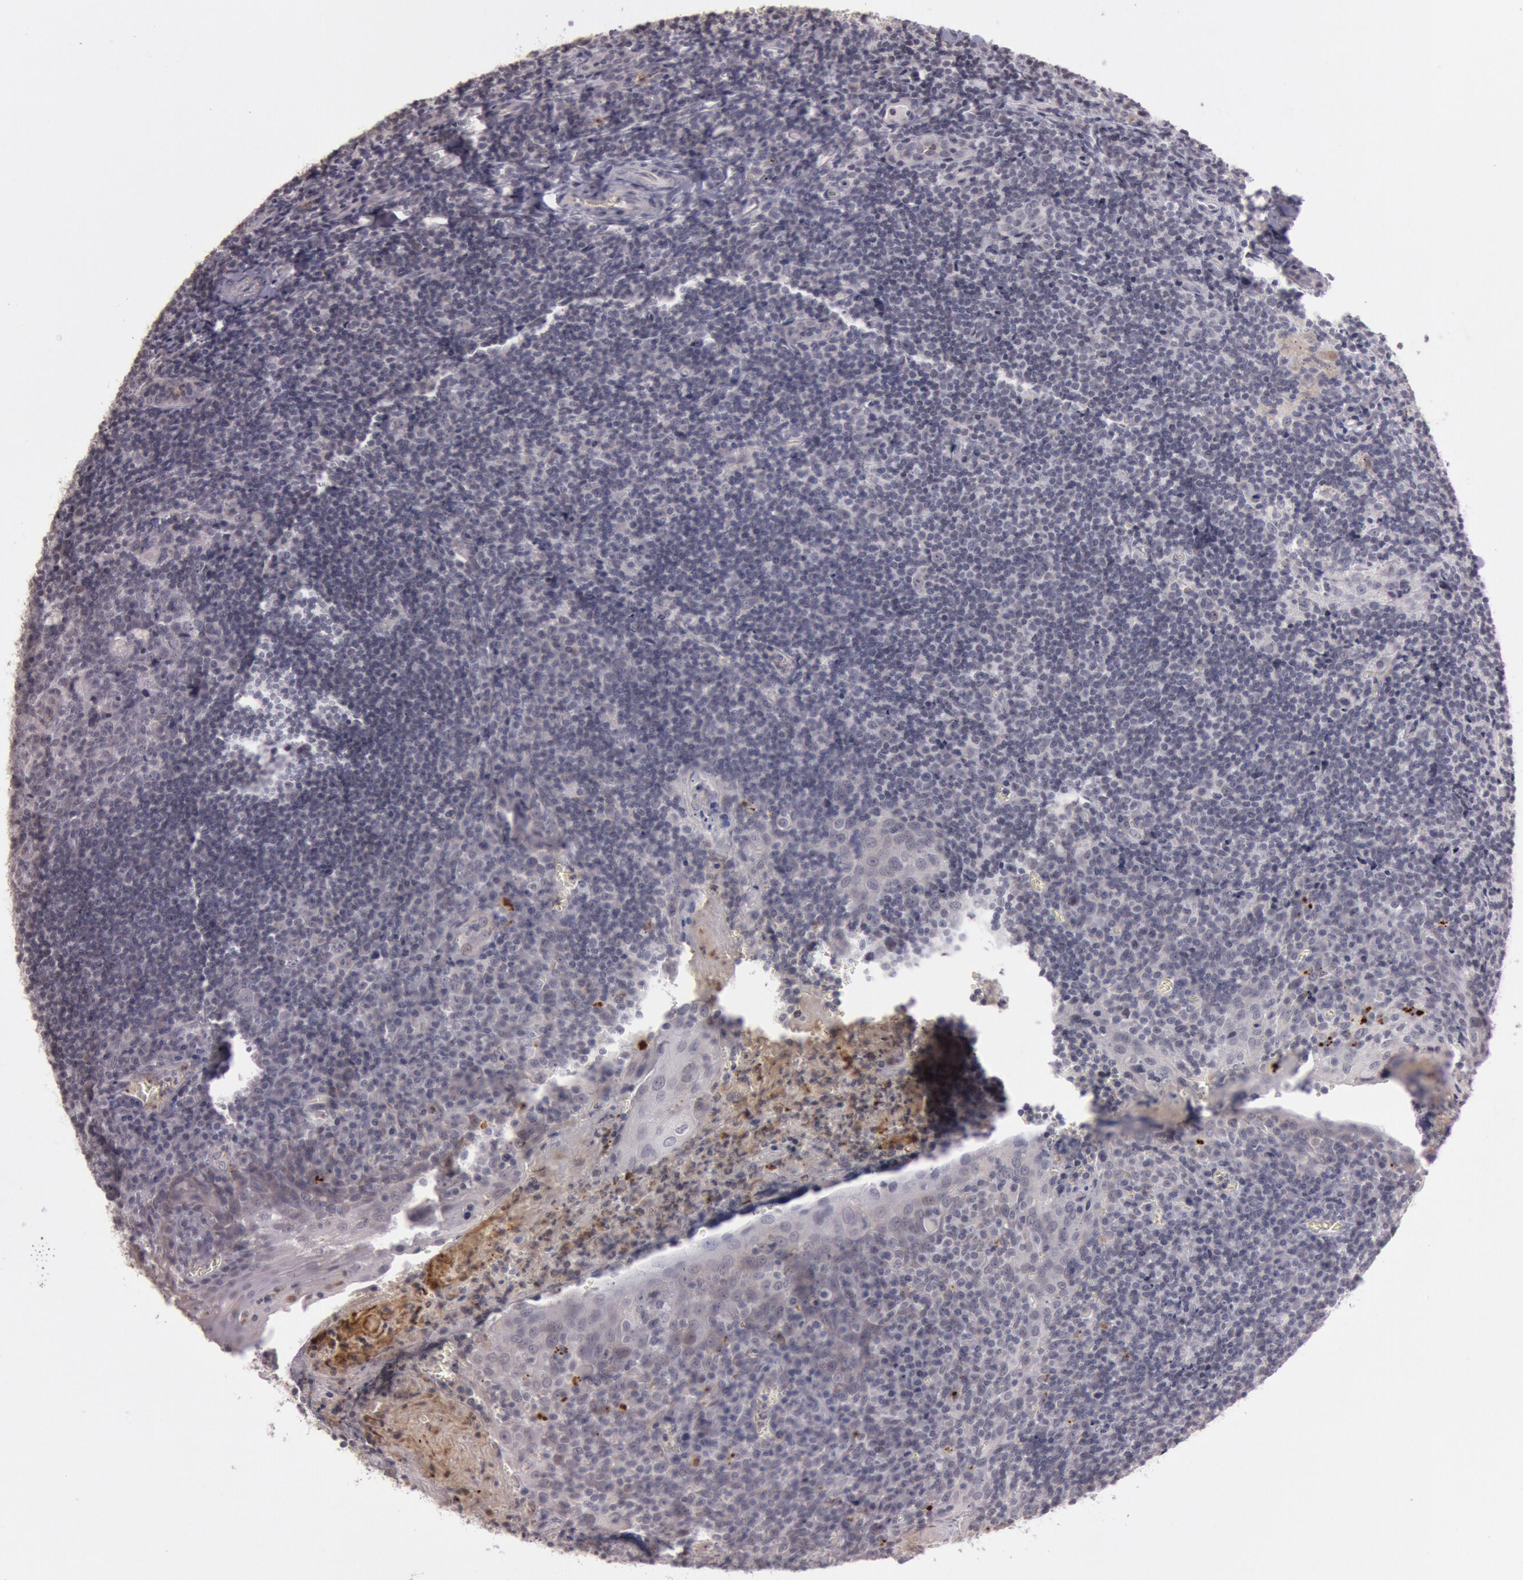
{"staining": {"intensity": "negative", "quantity": "none", "location": "none"}, "tissue": "tonsil", "cell_type": "Germinal center cells", "image_type": "normal", "snomed": [{"axis": "morphology", "description": "Normal tissue, NOS"}, {"axis": "topography", "description": "Tonsil"}], "caption": "Protein analysis of normal tonsil displays no significant positivity in germinal center cells.", "gene": "KDM6A", "patient": {"sex": "male", "age": 20}}